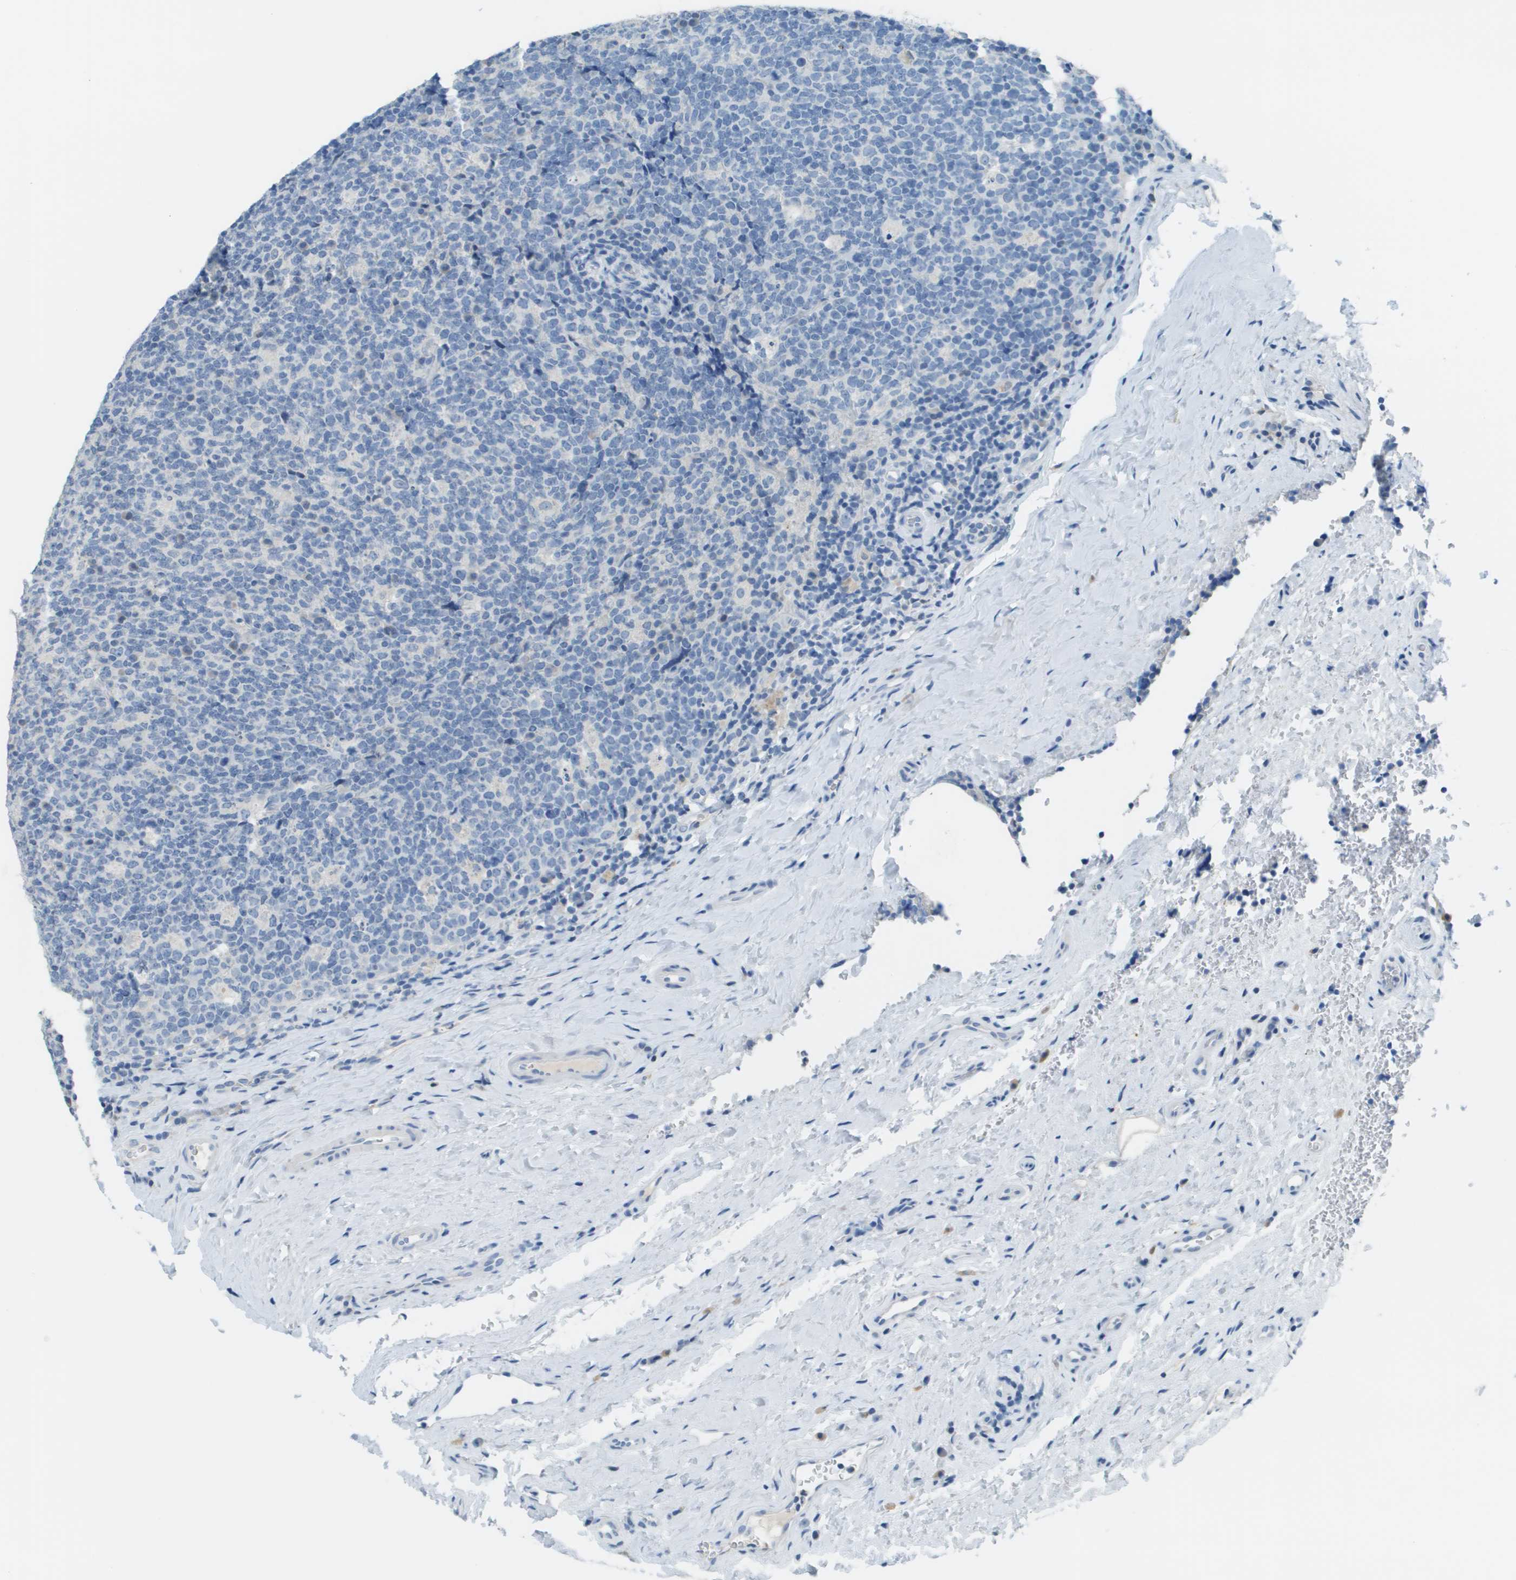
{"staining": {"intensity": "negative", "quantity": "none", "location": "none"}, "tissue": "tonsil", "cell_type": "Germinal center cells", "image_type": "normal", "snomed": [{"axis": "morphology", "description": "Normal tissue, NOS"}, {"axis": "topography", "description": "Tonsil"}], "caption": "This is an immunohistochemistry (IHC) image of benign tonsil. There is no expression in germinal center cells.", "gene": "PTGDR2", "patient": {"sex": "male", "age": 17}}